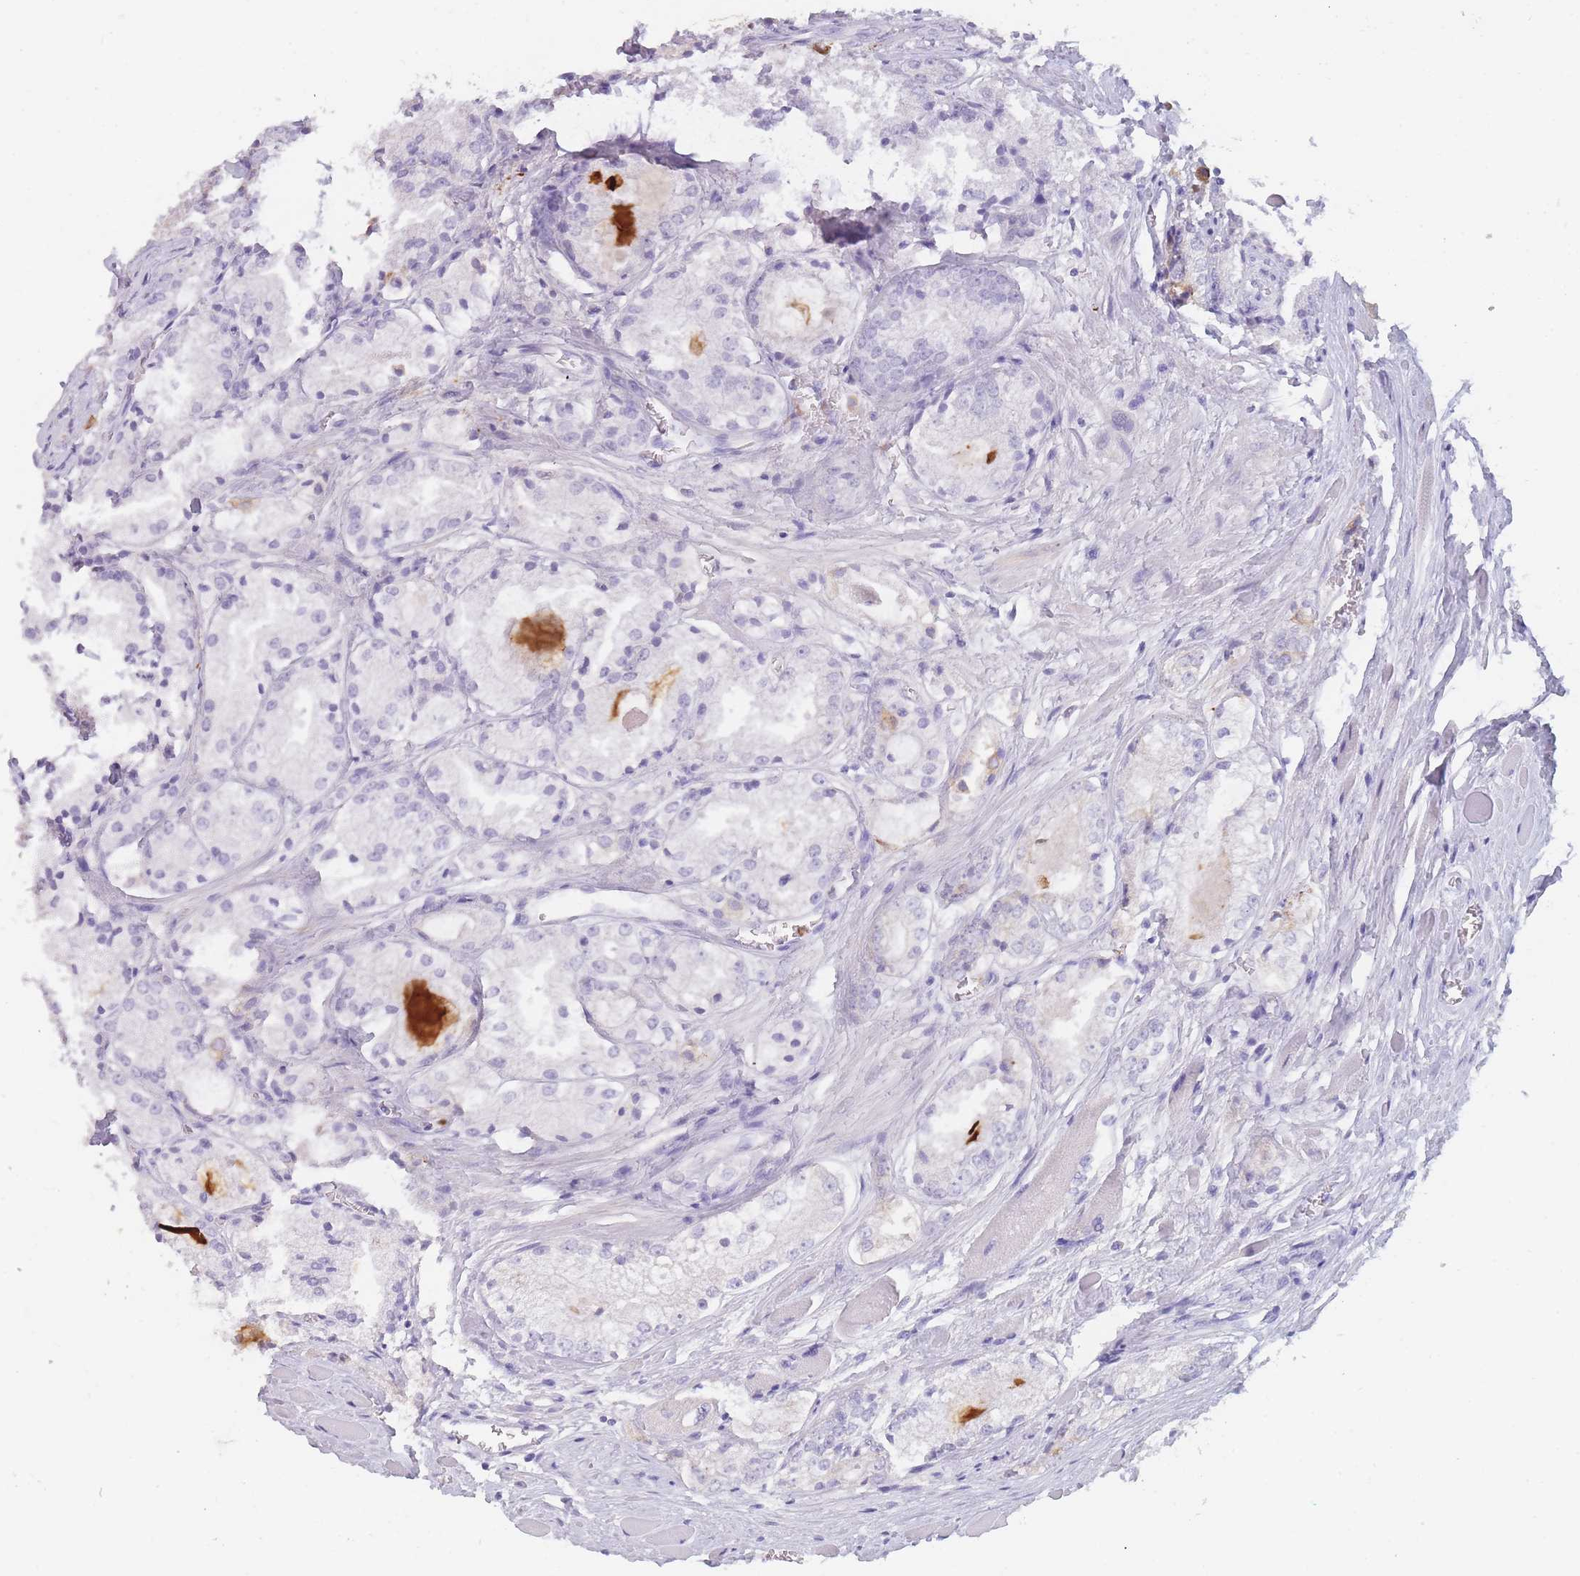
{"staining": {"intensity": "negative", "quantity": "none", "location": "none"}, "tissue": "prostate cancer", "cell_type": "Tumor cells", "image_type": "cancer", "snomed": [{"axis": "morphology", "description": "Adenocarcinoma, Low grade"}, {"axis": "topography", "description": "Prostate"}], "caption": "Tumor cells show no significant protein staining in prostate cancer (low-grade adenocarcinoma).", "gene": "ZNF627", "patient": {"sex": "male", "age": 67}}